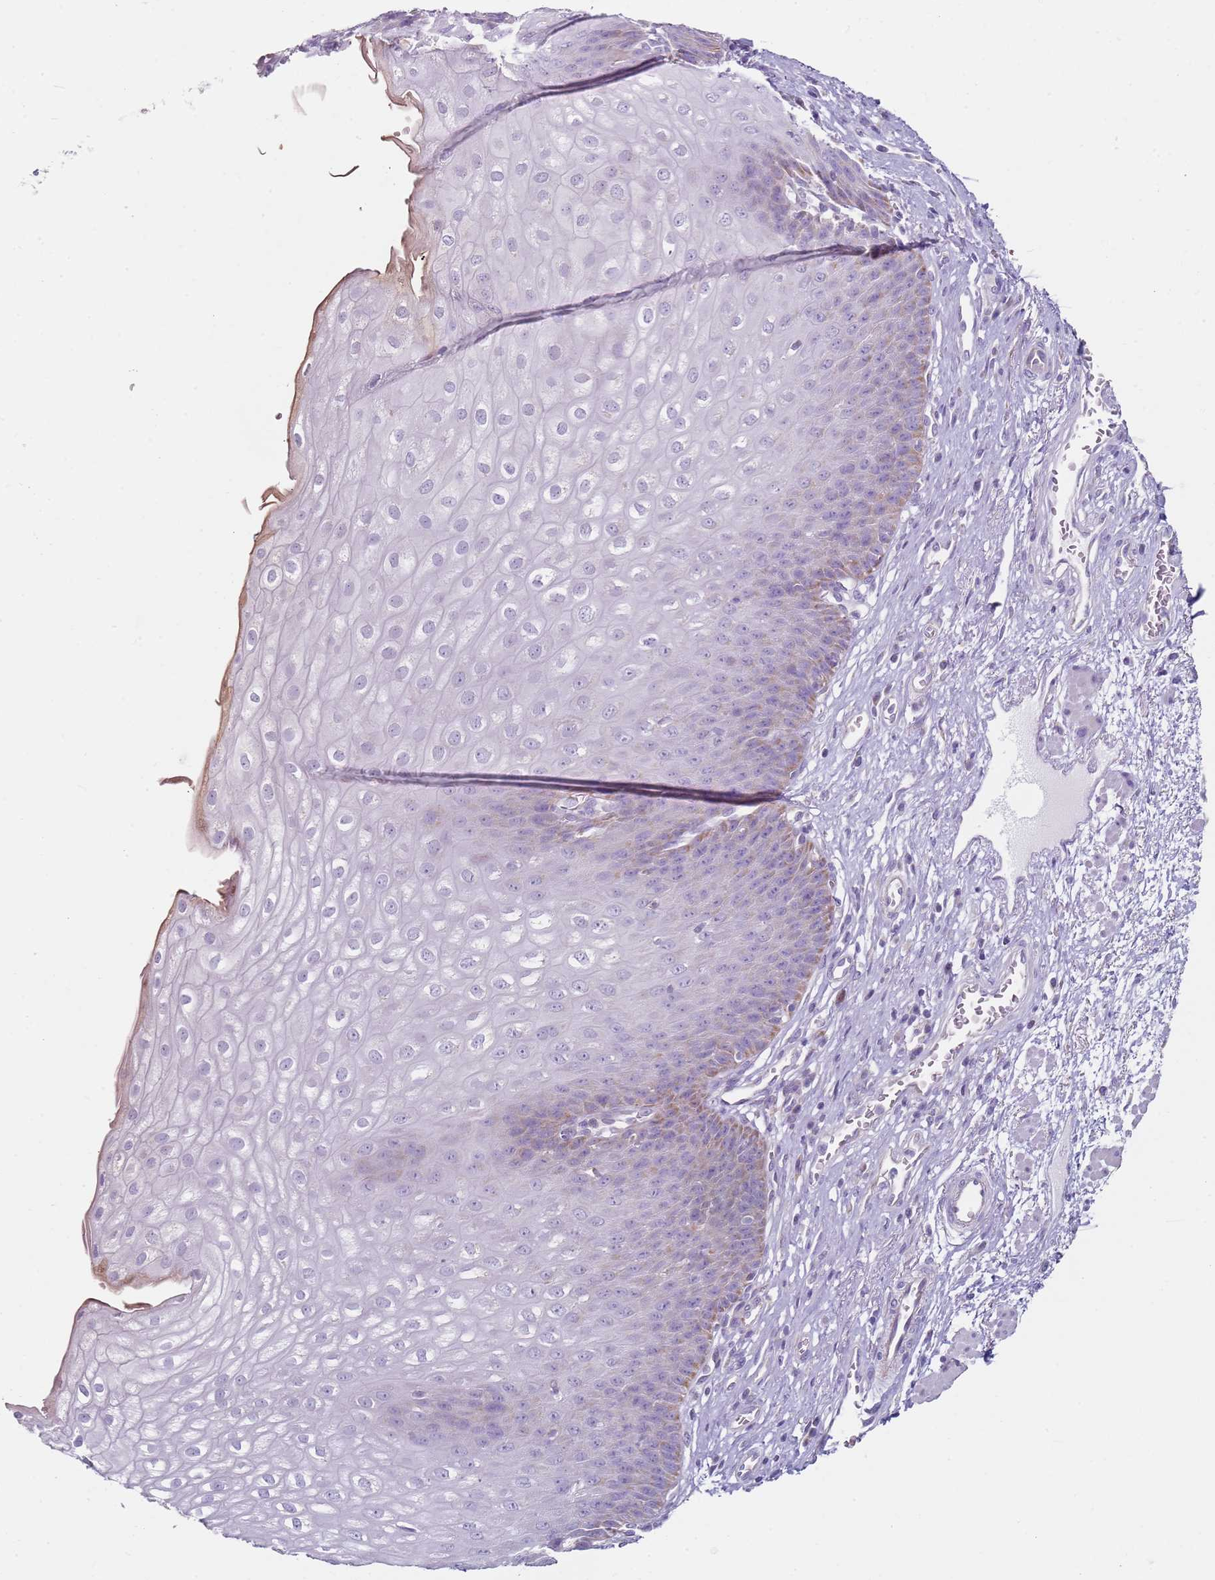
{"staining": {"intensity": "moderate", "quantity": "<25%", "location": "cytoplasmic/membranous"}, "tissue": "esophagus", "cell_type": "Squamous epithelial cells", "image_type": "normal", "snomed": [{"axis": "morphology", "description": "Normal tissue, NOS"}, {"axis": "topography", "description": "Esophagus"}], "caption": "The immunohistochemical stain labels moderate cytoplasmic/membranous expression in squamous epithelial cells of normal esophagus. (Brightfield microscopy of DAB IHC at high magnification).", "gene": "ALS2", "patient": {"sex": "male", "age": 71}}